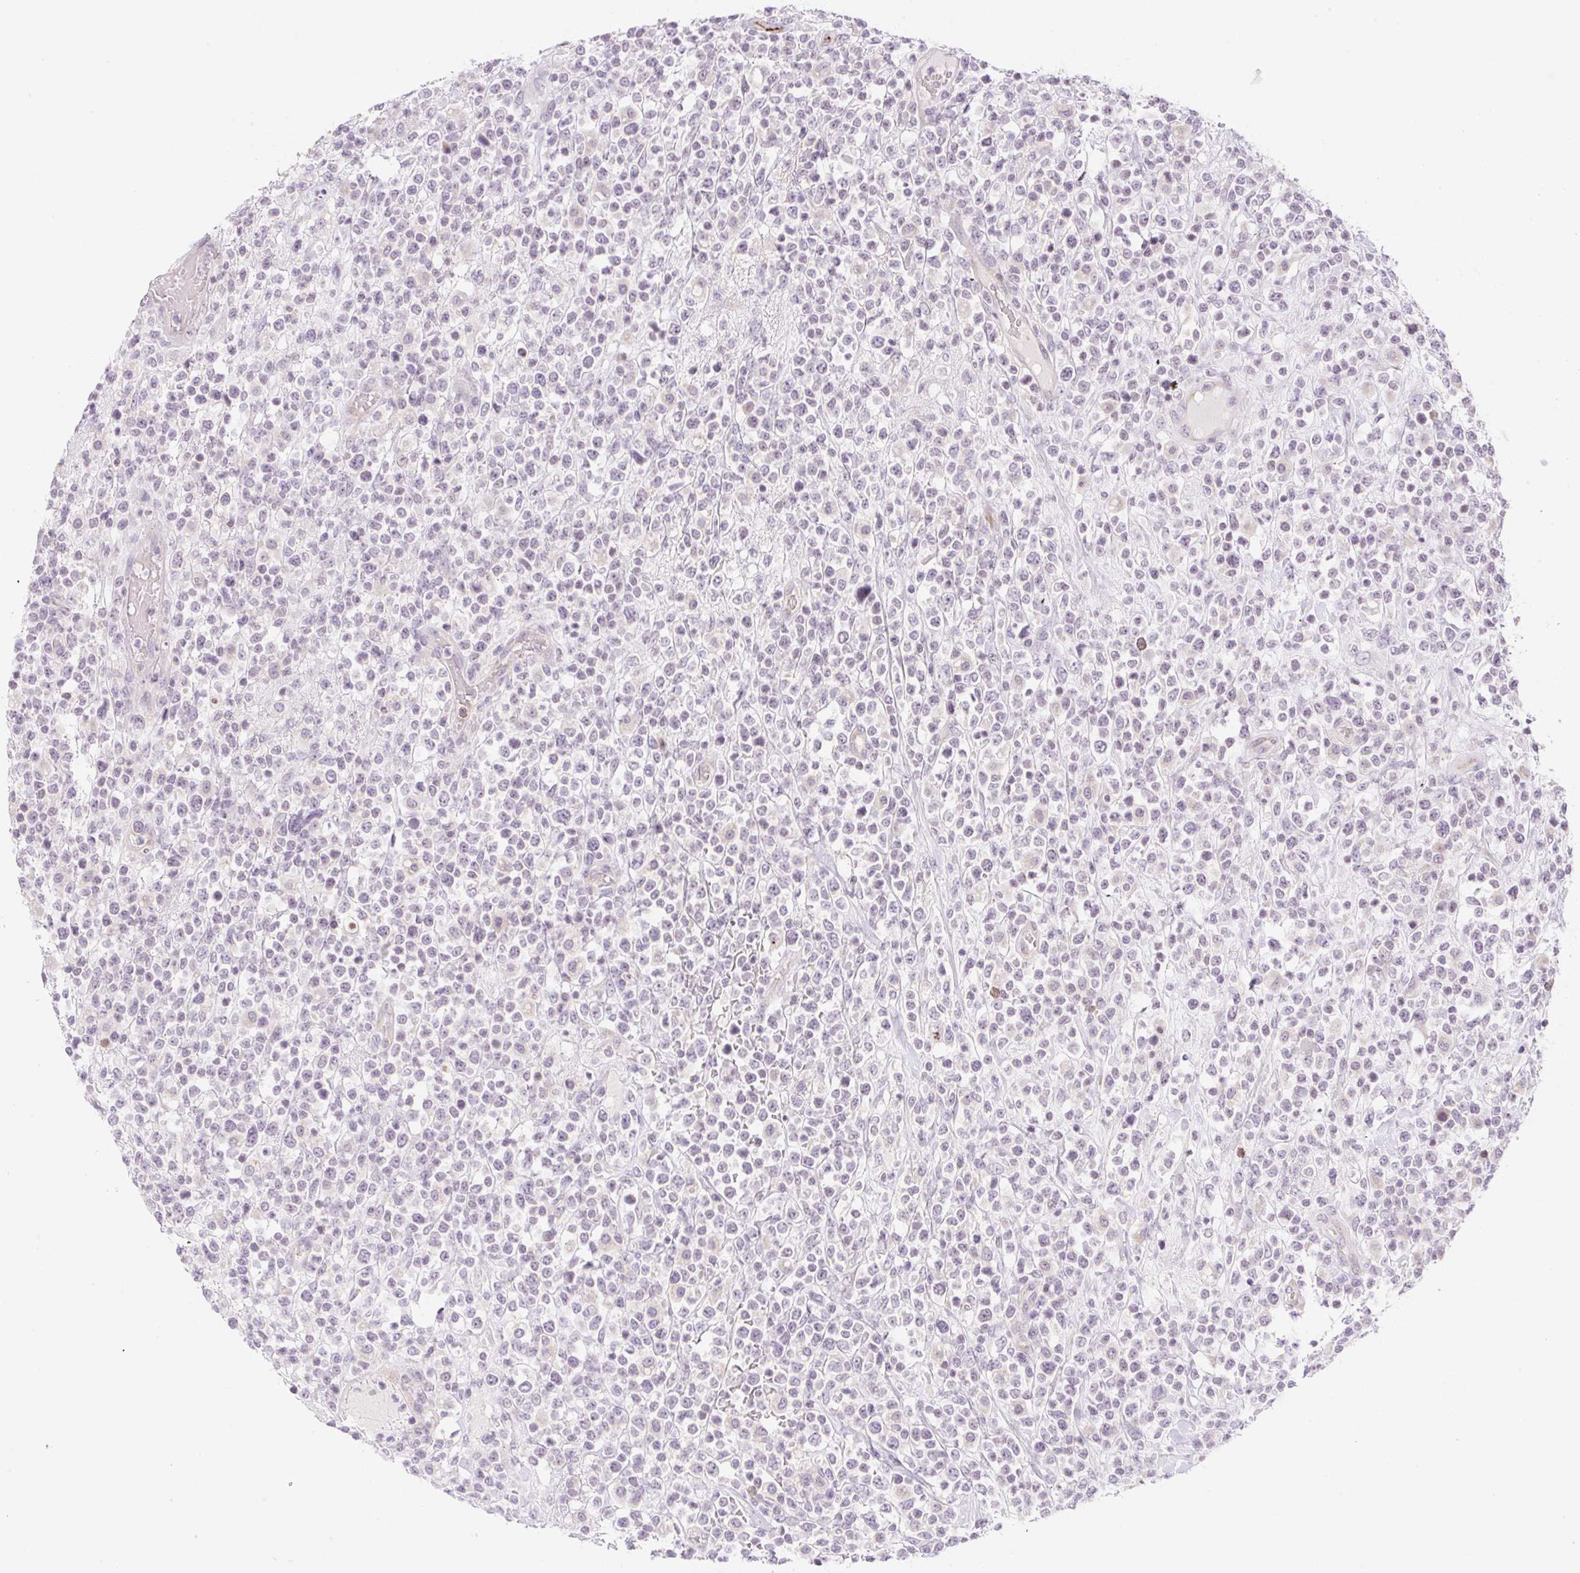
{"staining": {"intensity": "negative", "quantity": "none", "location": "none"}, "tissue": "lymphoma", "cell_type": "Tumor cells", "image_type": "cancer", "snomed": [{"axis": "morphology", "description": "Malignant lymphoma, non-Hodgkin's type, High grade"}, {"axis": "topography", "description": "Colon"}], "caption": "There is no significant staining in tumor cells of lymphoma. (DAB (3,3'-diaminobenzidine) immunohistochemistry, high magnification).", "gene": "CASKIN1", "patient": {"sex": "female", "age": 53}}